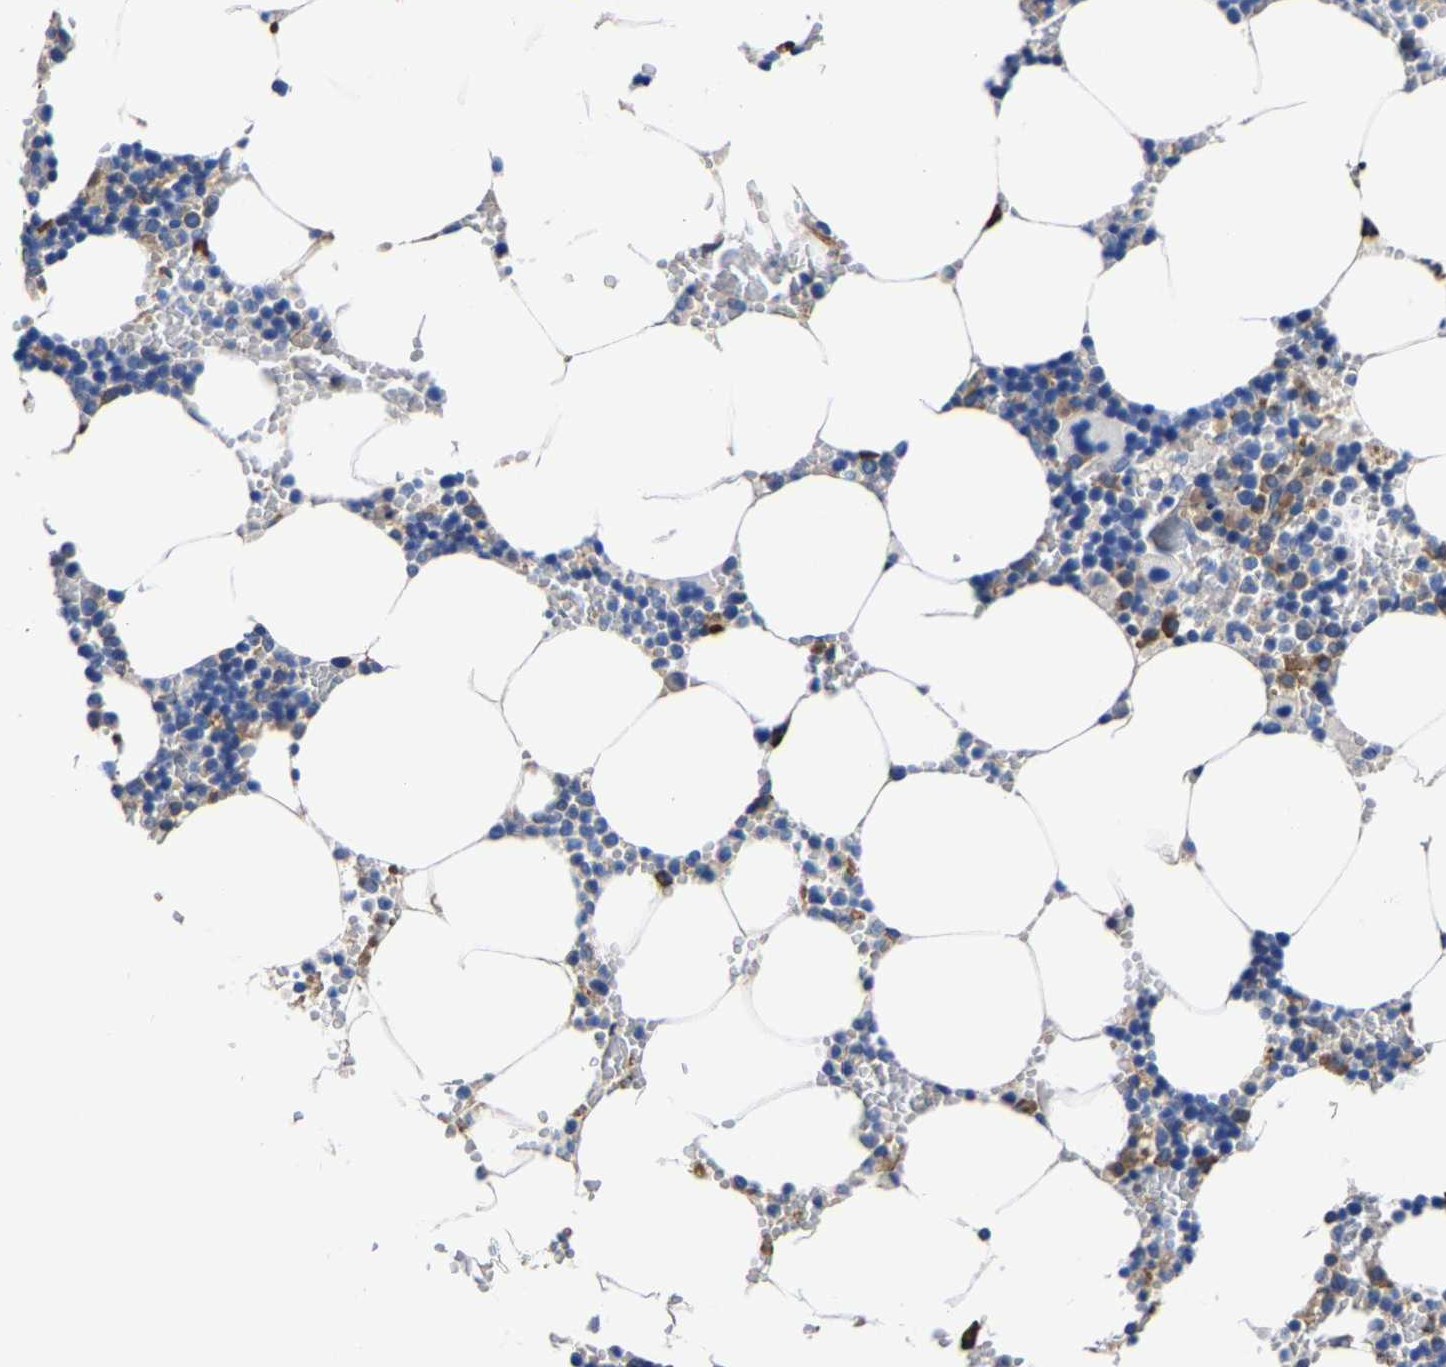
{"staining": {"intensity": "moderate", "quantity": "<25%", "location": "cytoplasmic/membranous"}, "tissue": "bone marrow", "cell_type": "Hematopoietic cells", "image_type": "normal", "snomed": [{"axis": "morphology", "description": "Normal tissue, NOS"}, {"axis": "topography", "description": "Bone marrow"}], "caption": "Brown immunohistochemical staining in benign bone marrow exhibits moderate cytoplasmic/membranous staining in about <25% of hematopoietic cells. (DAB (3,3'-diaminobenzidine) IHC with brightfield microscopy, high magnification).", "gene": "SRPK2", "patient": {"sex": "male", "age": 70}}